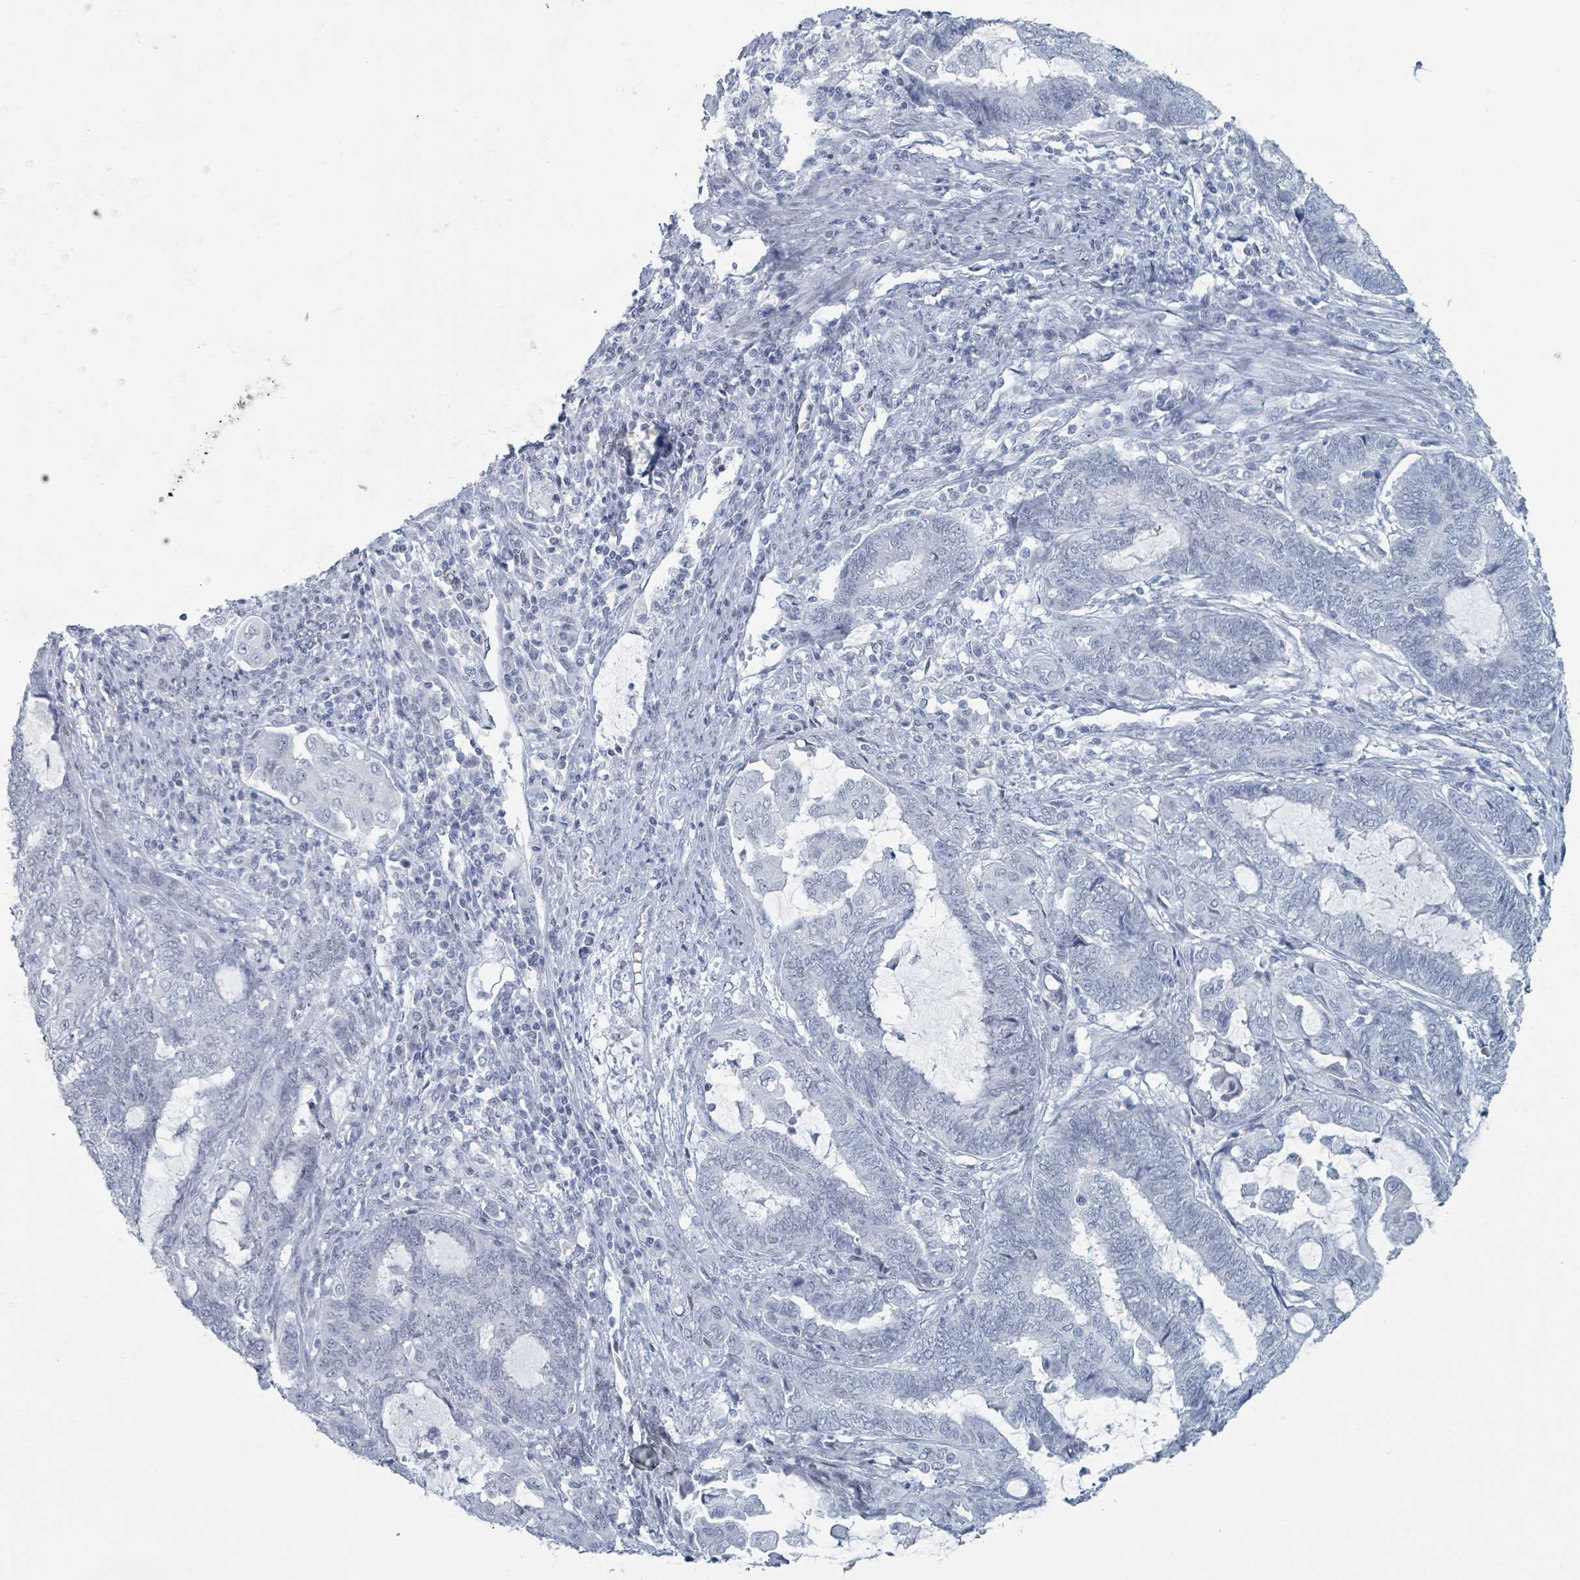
{"staining": {"intensity": "negative", "quantity": "none", "location": "none"}, "tissue": "endometrial cancer", "cell_type": "Tumor cells", "image_type": "cancer", "snomed": [{"axis": "morphology", "description": "Adenocarcinoma, NOS"}, {"axis": "topography", "description": "Uterus"}, {"axis": "topography", "description": "Endometrium"}], "caption": "A histopathology image of endometrial cancer stained for a protein shows no brown staining in tumor cells.", "gene": "GPR15LG", "patient": {"sex": "female", "age": 70}}